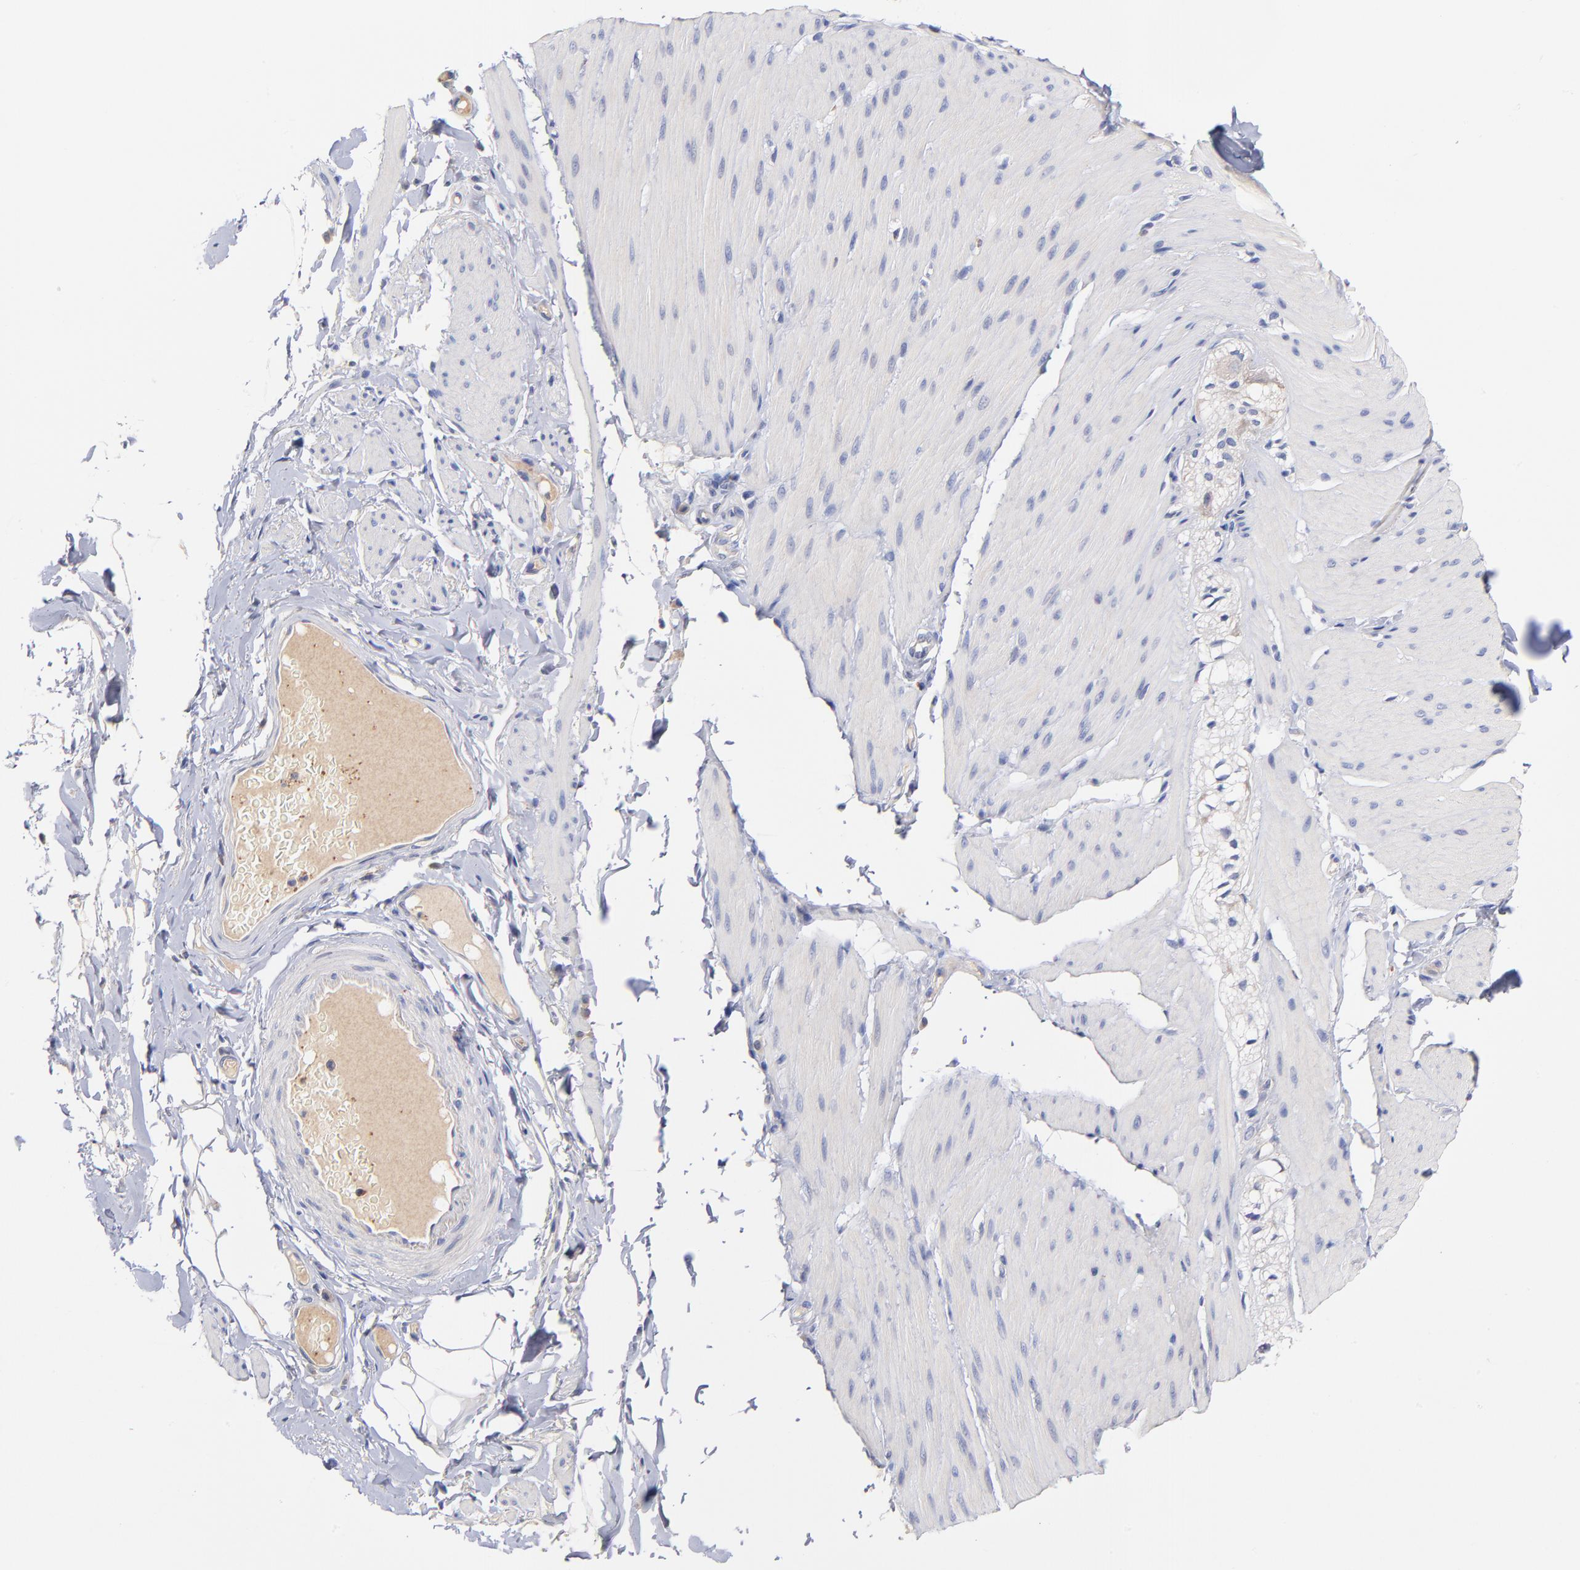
{"staining": {"intensity": "negative", "quantity": "none", "location": "none"}, "tissue": "smooth muscle", "cell_type": "Smooth muscle cells", "image_type": "normal", "snomed": [{"axis": "morphology", "description": "Normal tissue, NOS"}, {"axis": "topography", "description": "Smooth muscle"}, {"axis": "topography", "description": "Colon"}], "caption": "Unremarkable smooth muscle was stained to show a protein in brown. There is no significant expression in smooth muscle cells.", "gene": "KREMEN2", "patient": {"sex": "male", "age": 67}}